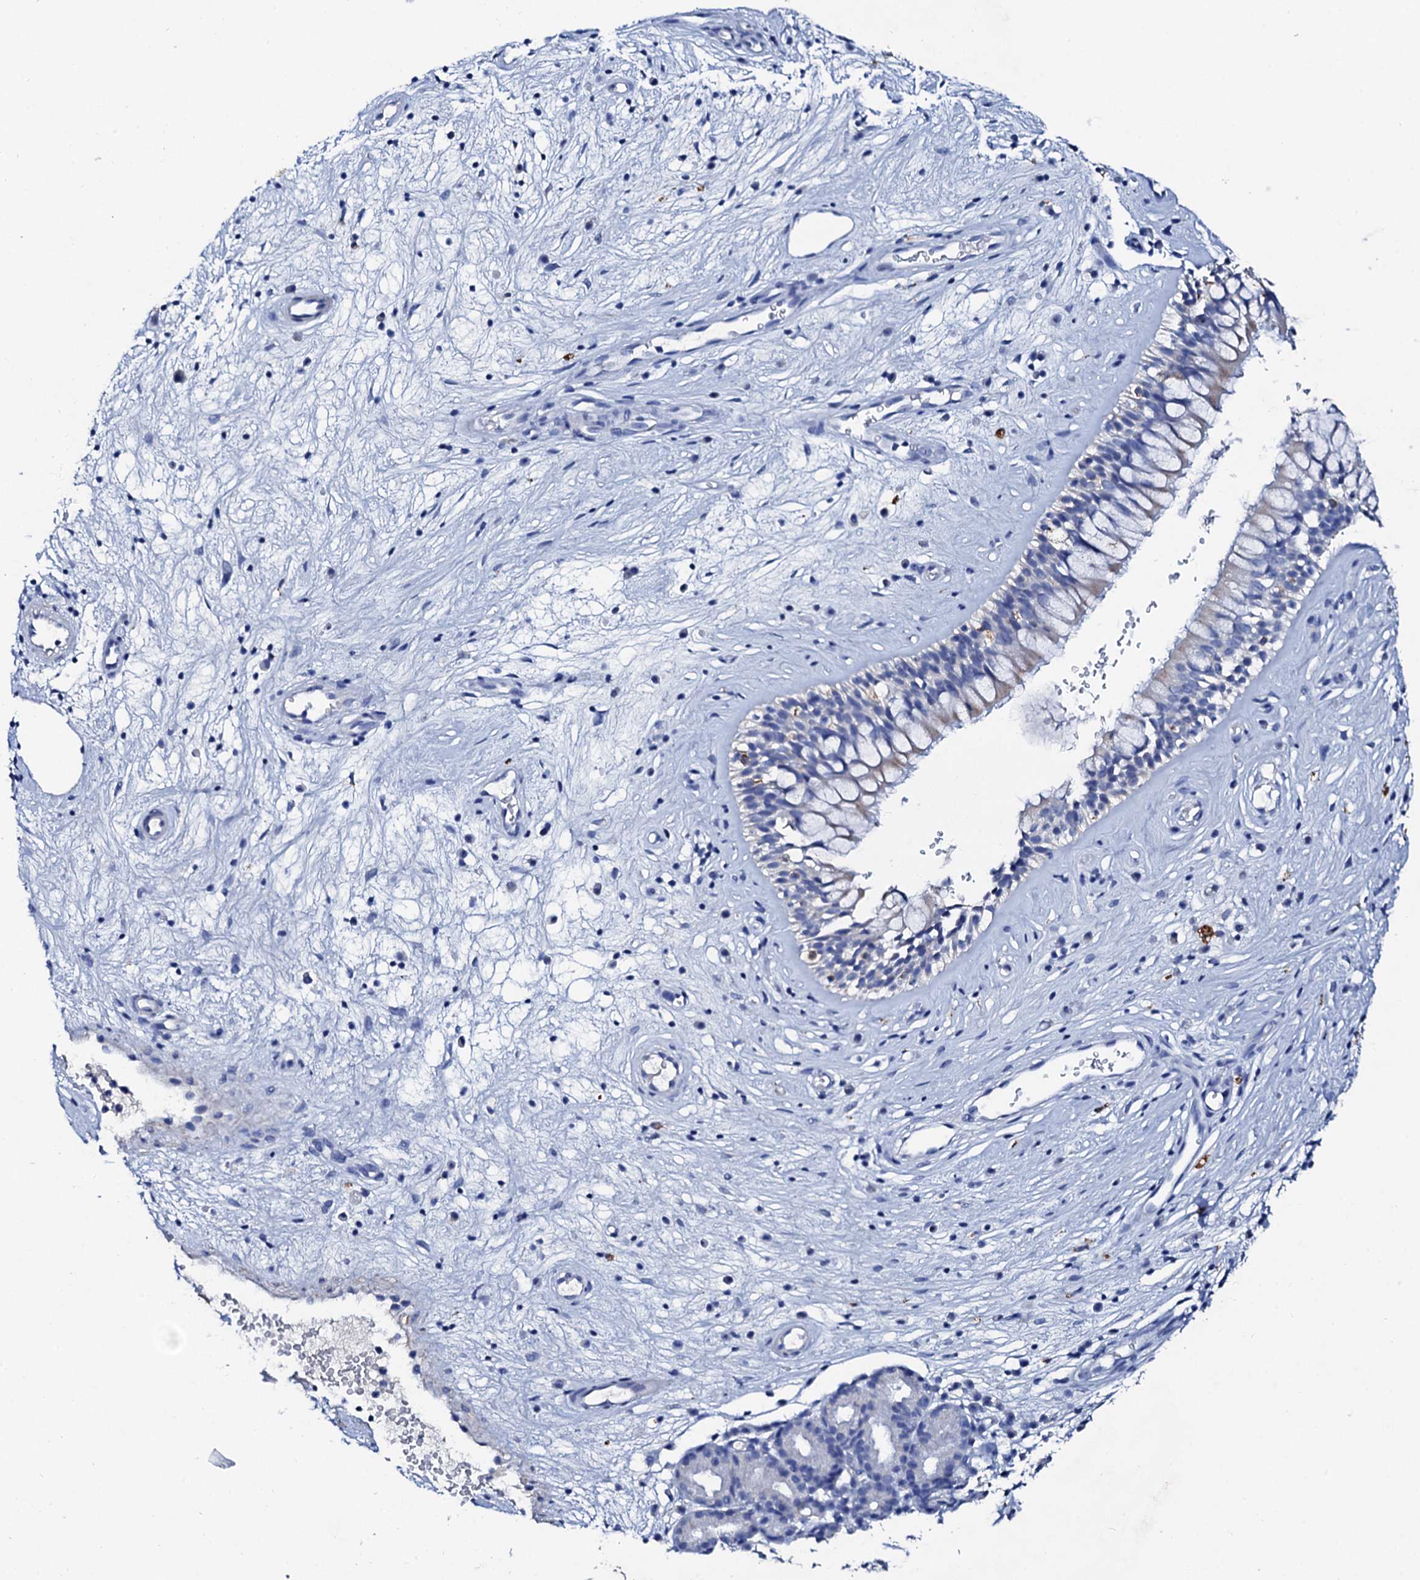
{"staining": {"intensity": "negative", "quantity": "none", "location": "none"}, "tissue": "nasopharynx", "cell_type": "Respiratory epithelial cells", "image_type": "normal", "snomed": [{"axis": "morphology", "description": "Normal tissue, NOS"}, {"axis": "topography", "description": "Nasopharynx"}], "caption": "Image shows no protein expression in respiratory epithelial cells of unremarkable nasopharynx. (DAB immunohistochemistry with hematoxylin counter stain).", "gene": "GLB1L3", "patient": {"sex": "male", "age": 32}}